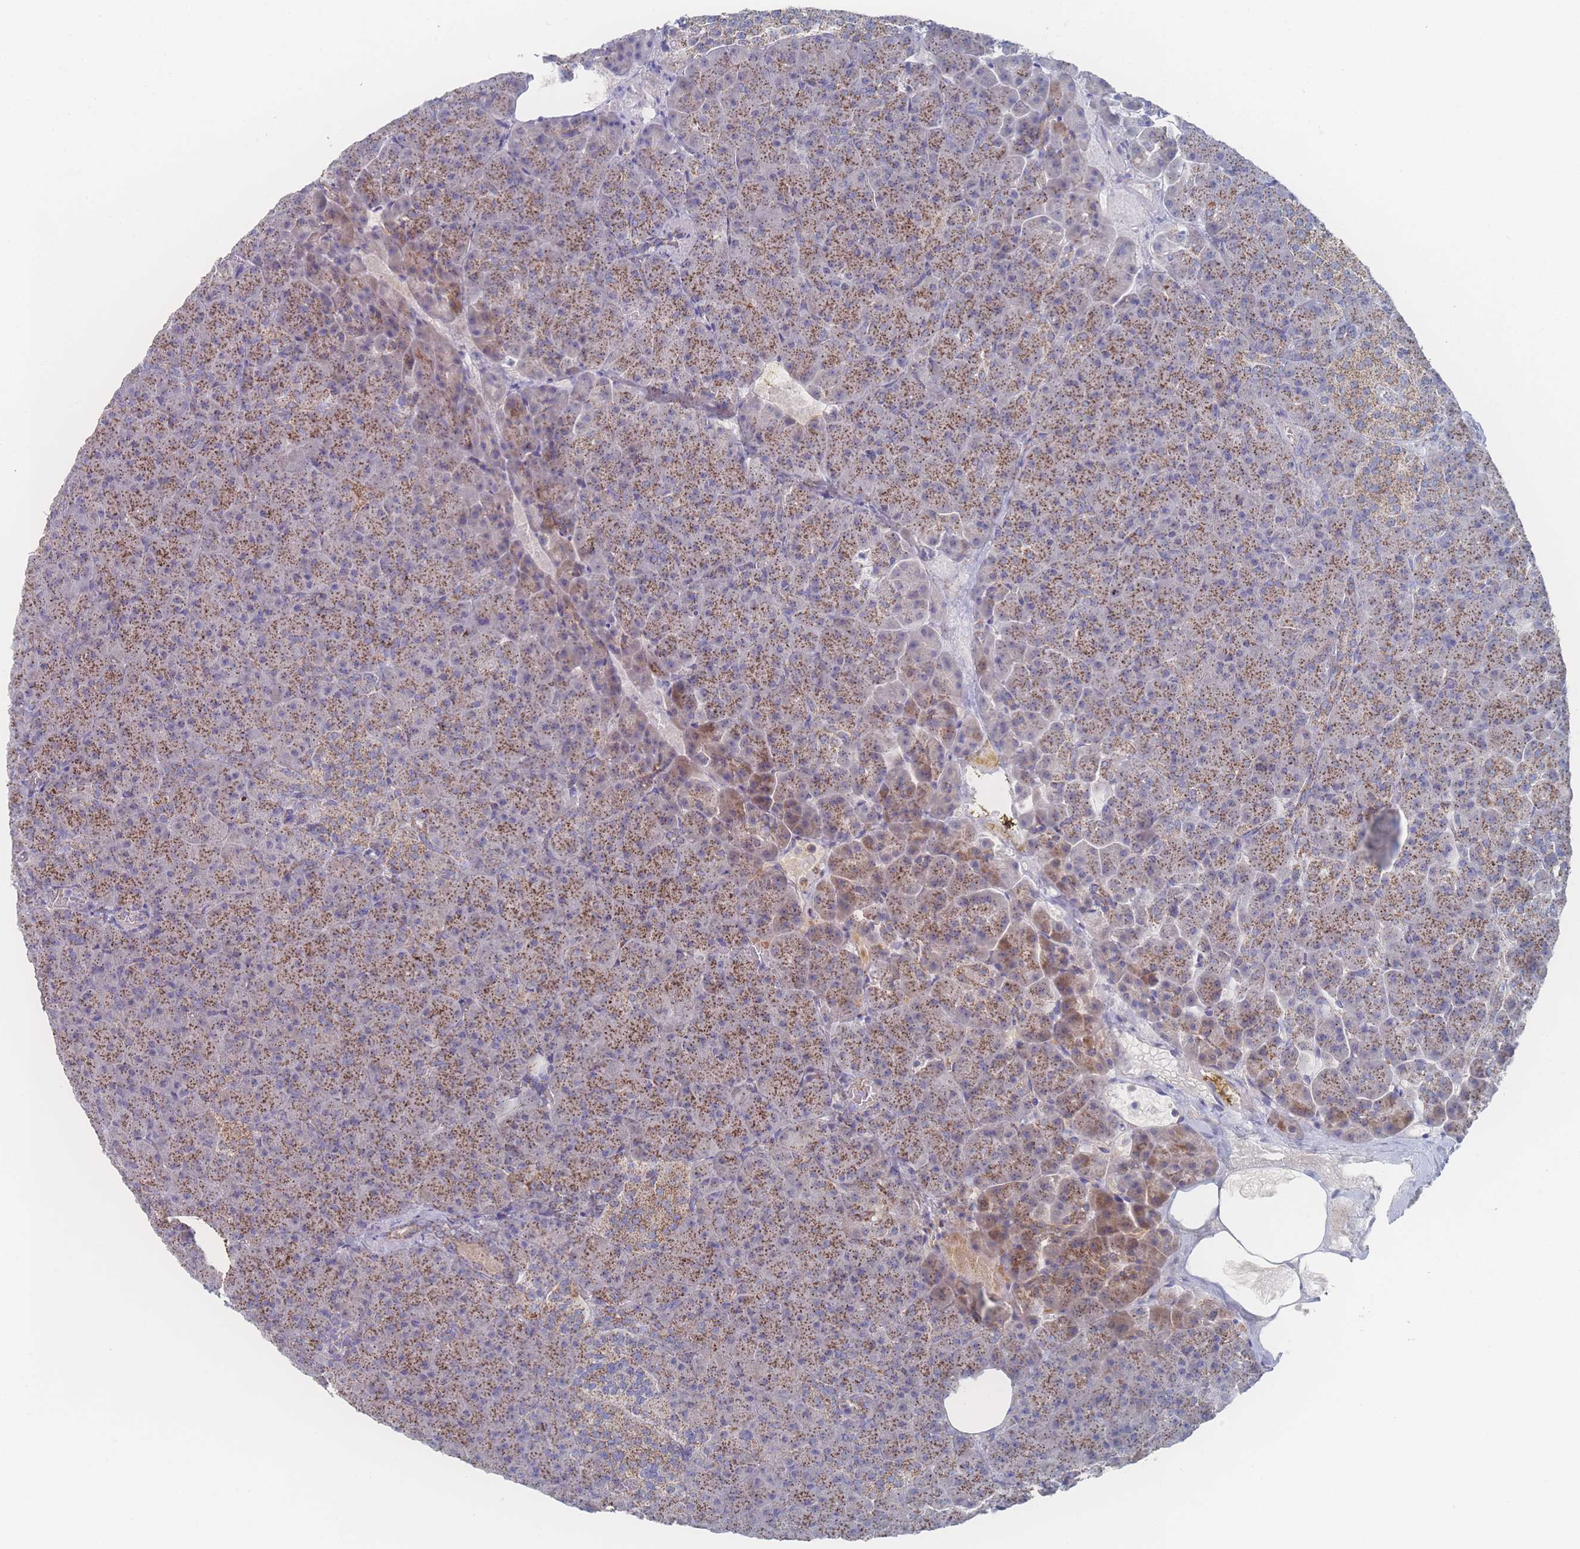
{"staining": {"intensity": "moderate", "quantity": "25%-75%", "location": "cytoplasmic/membranous"}, "tissue": "pancreas", "cell_type": "Exocrine glandular cells", "image_type": "normal", "snomed": [{"axis": "morphology", "description": "Normal tissue, NOS"}, {"axis": "topography", "description": "Pancreas"}], "caption": "Moderate cytoplasmic/membranous protein positivity is present in about 25%-75% of exocrine glandular cells in pancreas. (DAB IHC, brown staining for protein, blue staining for nuclei).", "gene": "PEX14", "patient": {"sex": "female", "age": 74}}